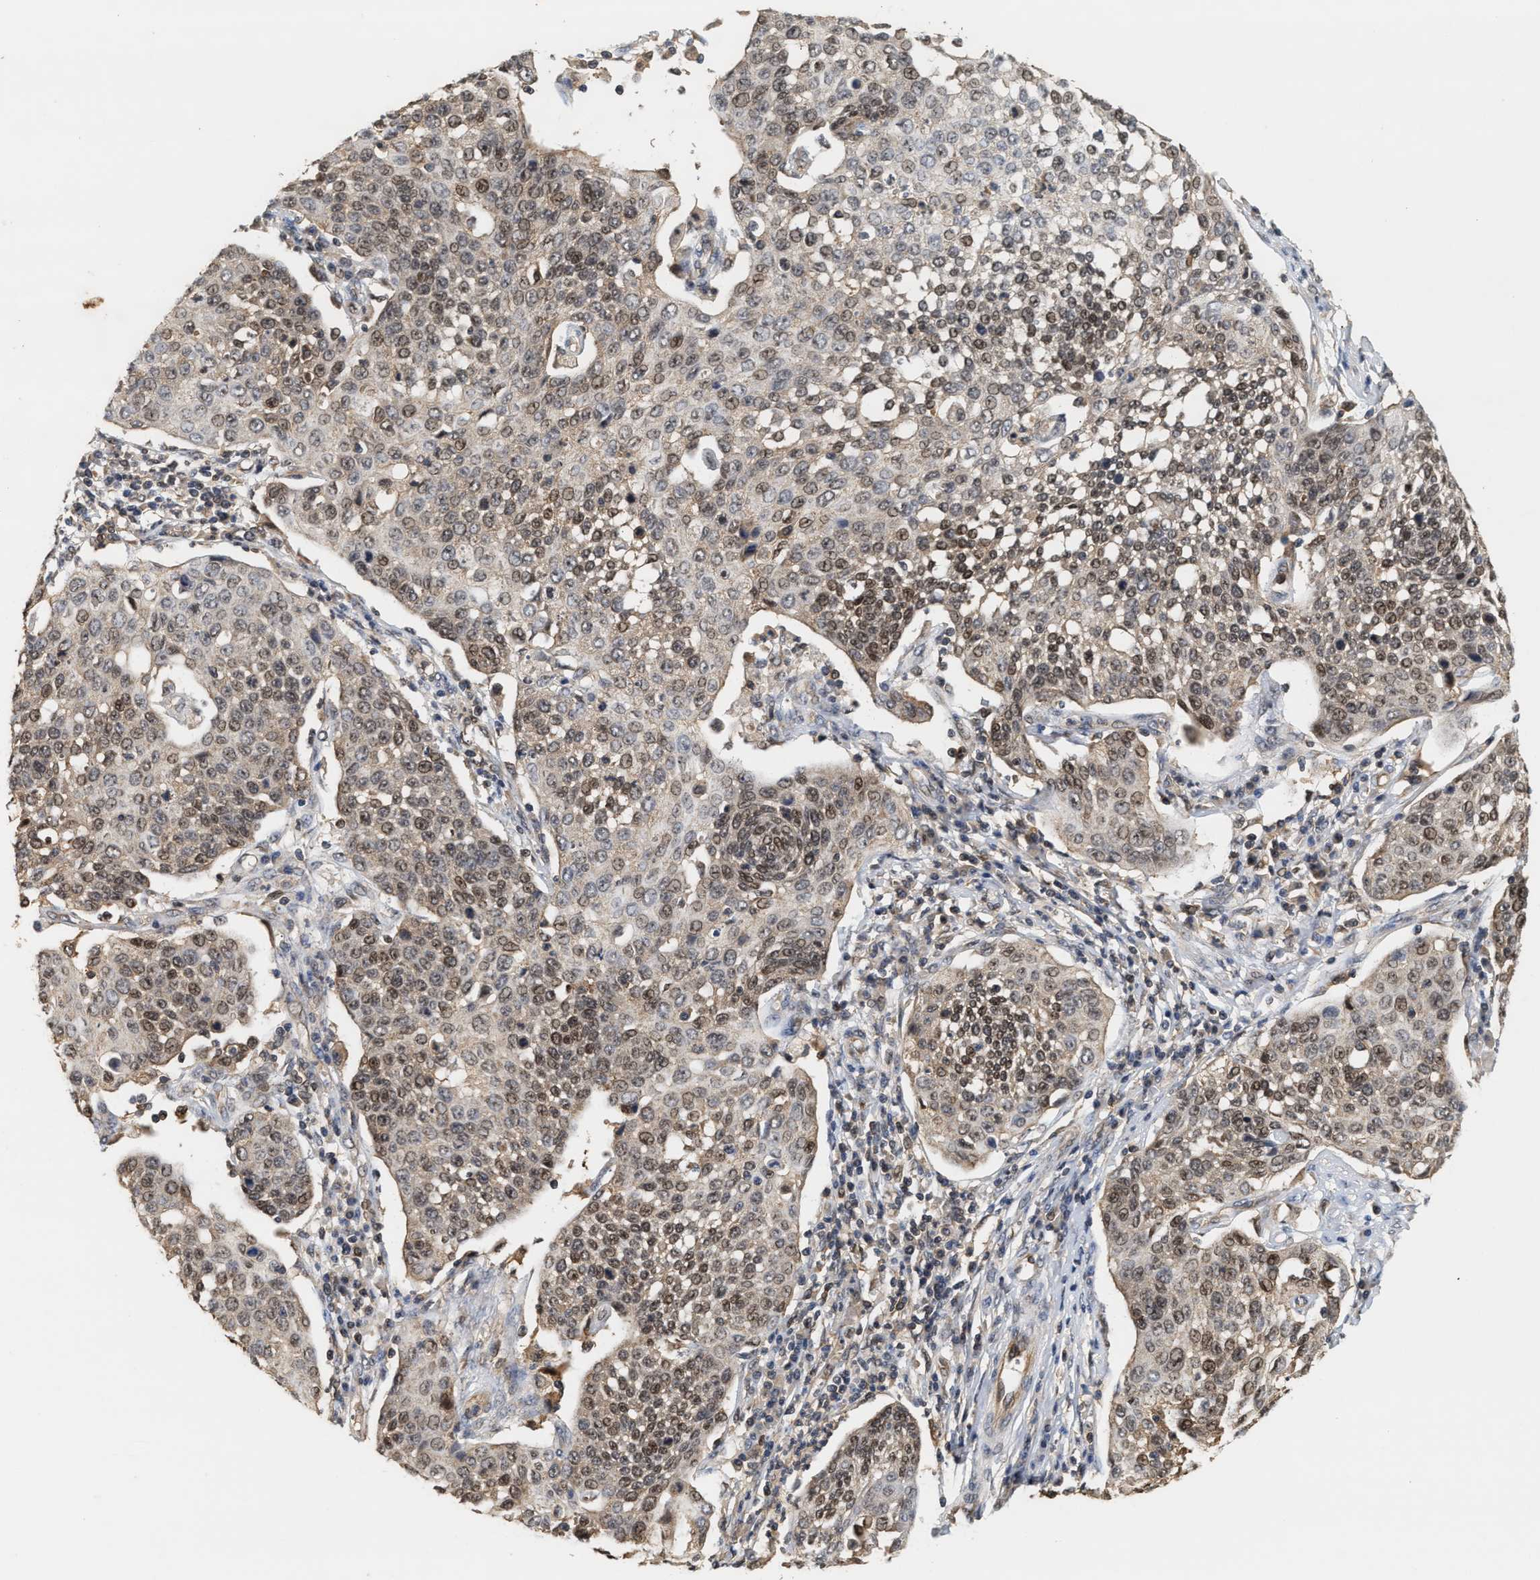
{"staining": {"intensity": "moderate", "quantity": ">75%", "location": "cytoplasmic/membranous,nuclear"}, "tissue": "cervical cancer", "cell_type": "Tumor cells", "image_type": "cancer", "snomed": [{"axis": "morphology", "description": "Squamous cell carcinoma, NOS"}, {"axis": "topography", "description": "Cervix"}], "caption": "IHC image of cervical squamous cell carcinoma stained for a protein (brown), which reveals medium levels of moderate cytoplasmic/membranous and nuclear staining in approximately >75% of tumor cells.", "gene": "ABHD5", "patient": {"sex": "female", "age": 34}}